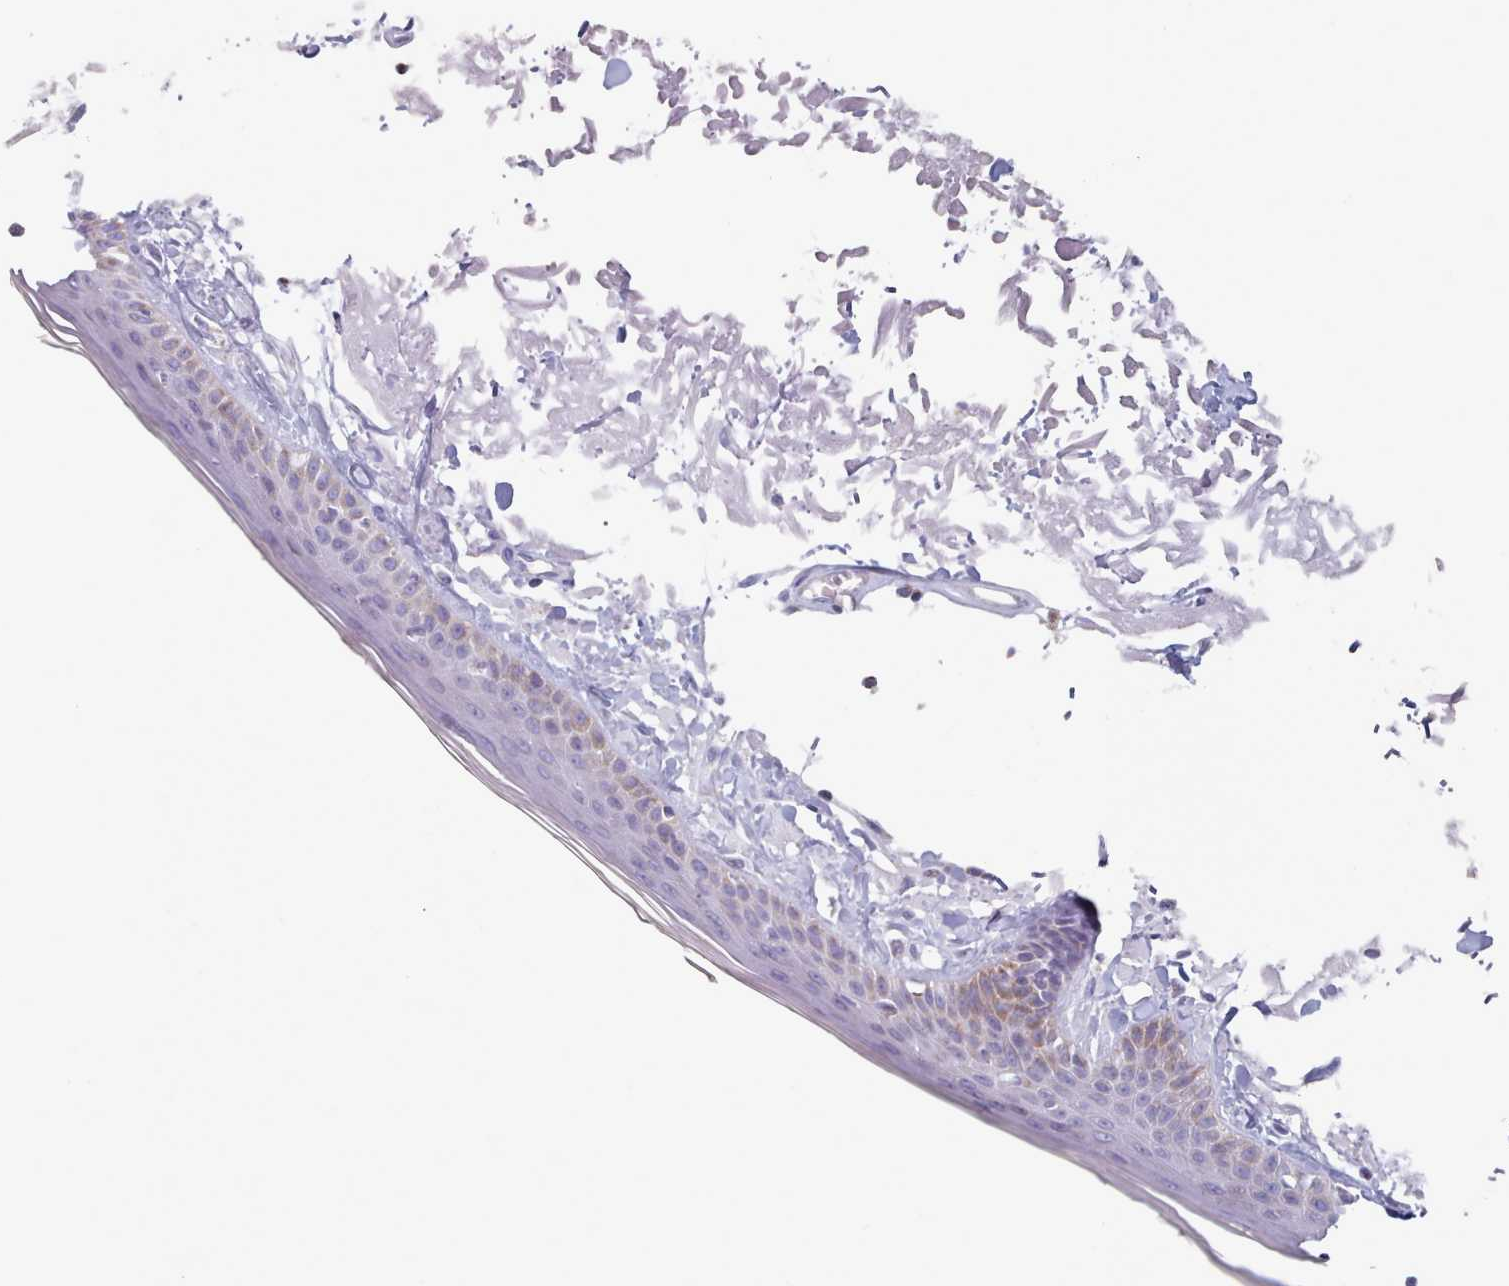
{"staining": {"intensity": "negative", "quantity": "none", "location": "none"}, "tissue": "skin", "cell_type": "Fibroblasts", "image_type": "normal", "snomed": [{"axis": "morphology", "description": "Normal tissue, NOS"}, {"axis": "topography", "description": "Skin"}, {"axis": "topography", "description": "Skeletal muscle"}], "caption": "This image is of unremarkable skin stained with immunohistochemistry to label a protein in brown with the nuclei are counter-stained blue. There is no staining in fibroblasts. (DAB (3,3'-diaminobenzidine) immunohistochemistry visualized using brightfield microscopy, high magnification).", "gene": "FAM170B", "patient": {"sex": "male", "age": 83}}